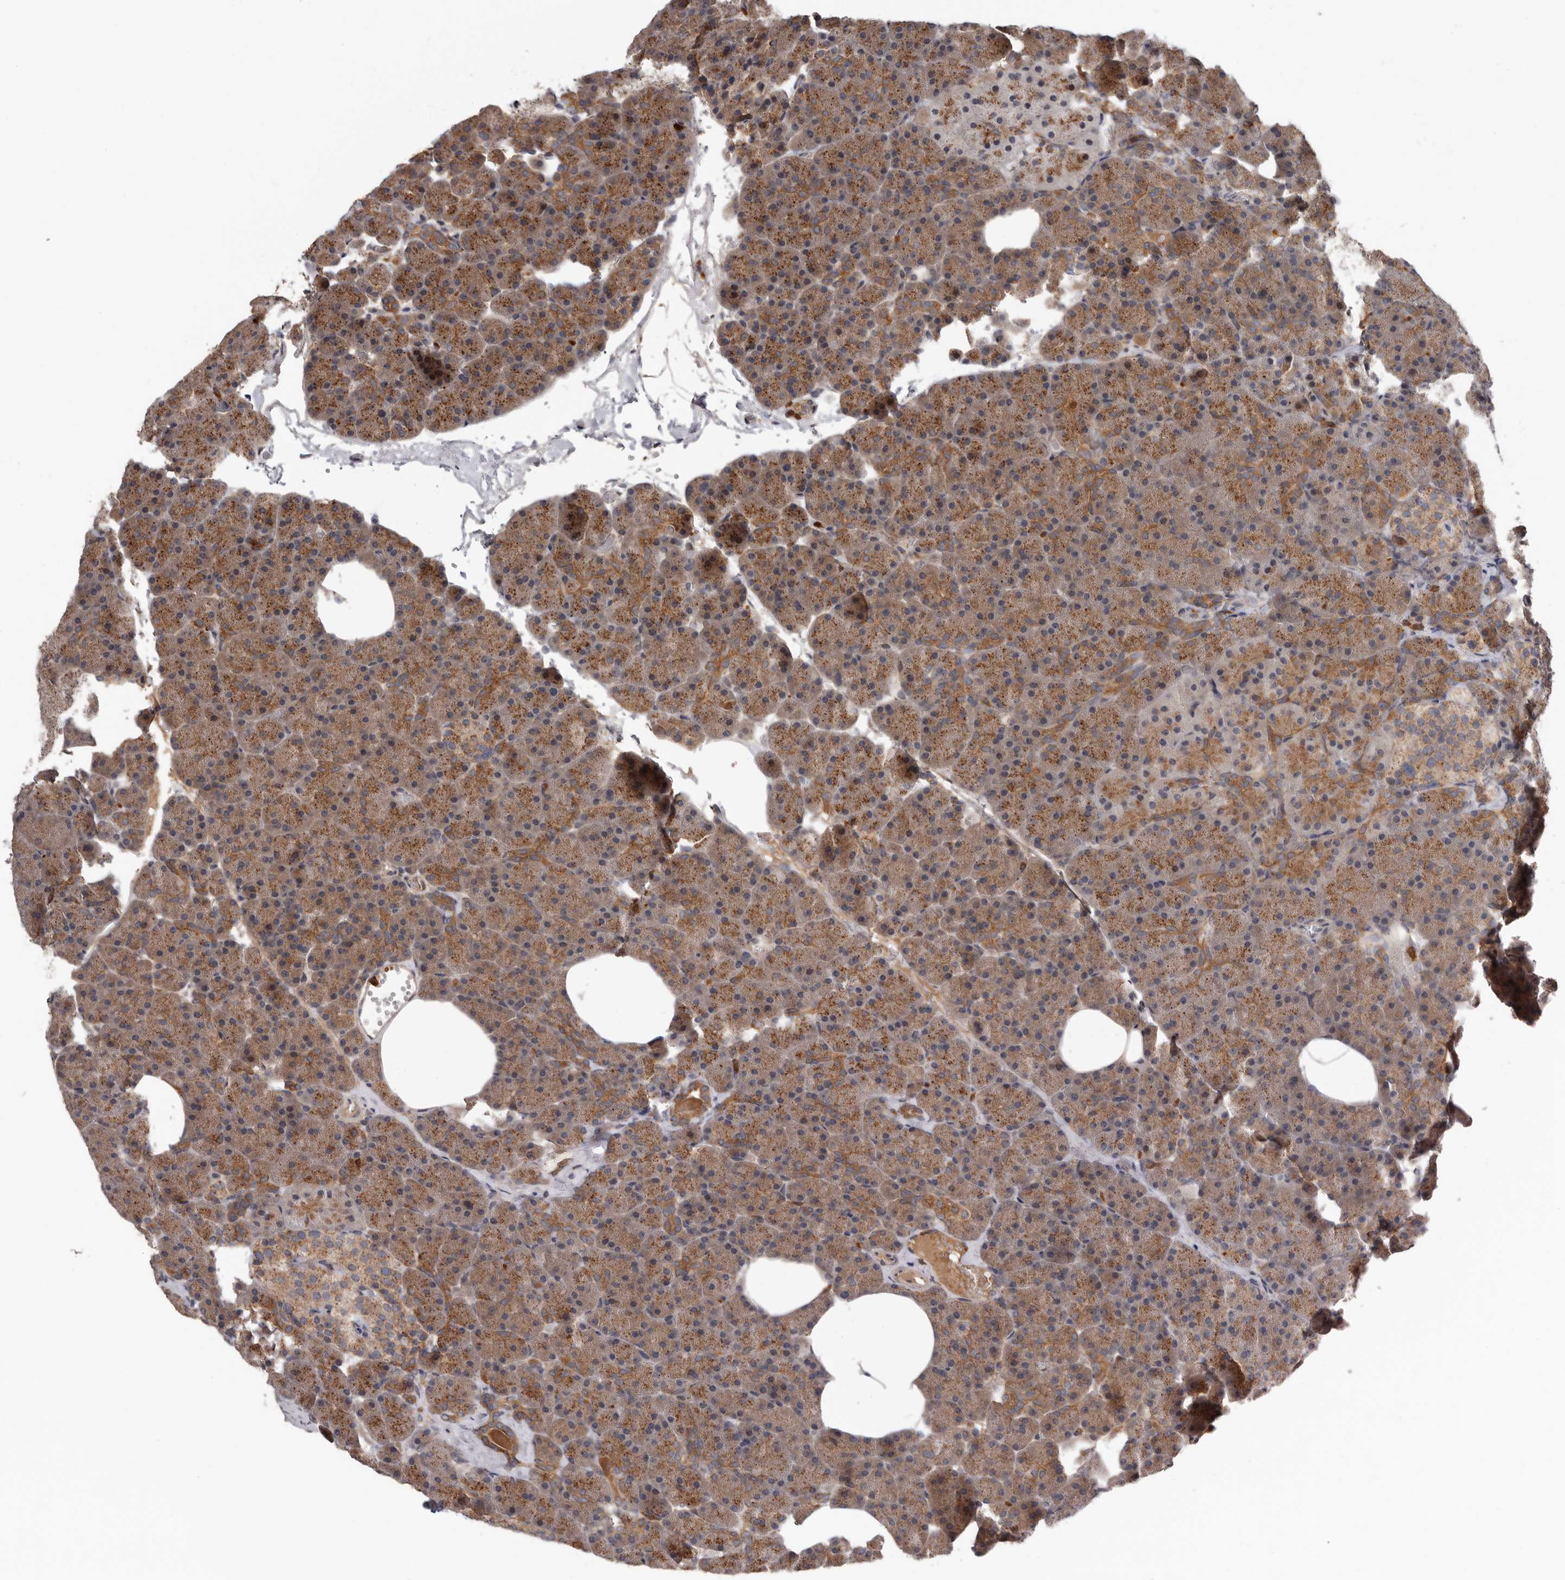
{"staining": {"intensity": "moderate", "quantity": ">75%", "location": "cytoplasmic/membranous"}, "tissue": "pancreas", "cell_type": "Exocrine glandular cells", "image_type": "normal", "snomed": [{"axis": "morphology", "description": "Normal tissue, NOS"}, {"axis": "morphology", "description": "Carcinoid, malignant, NOS"}, {"axis": "topography", "description": "Pancreas"}], "caption": "Protein analysis of unremarkable pancreas displays moderate cytoplasmic/membranous expression in about >75% of exocrine glandular cells. Nuclei are stained in blue.", "gene": "FGFR4", "patient": {"sex": "female", "age": 35}}